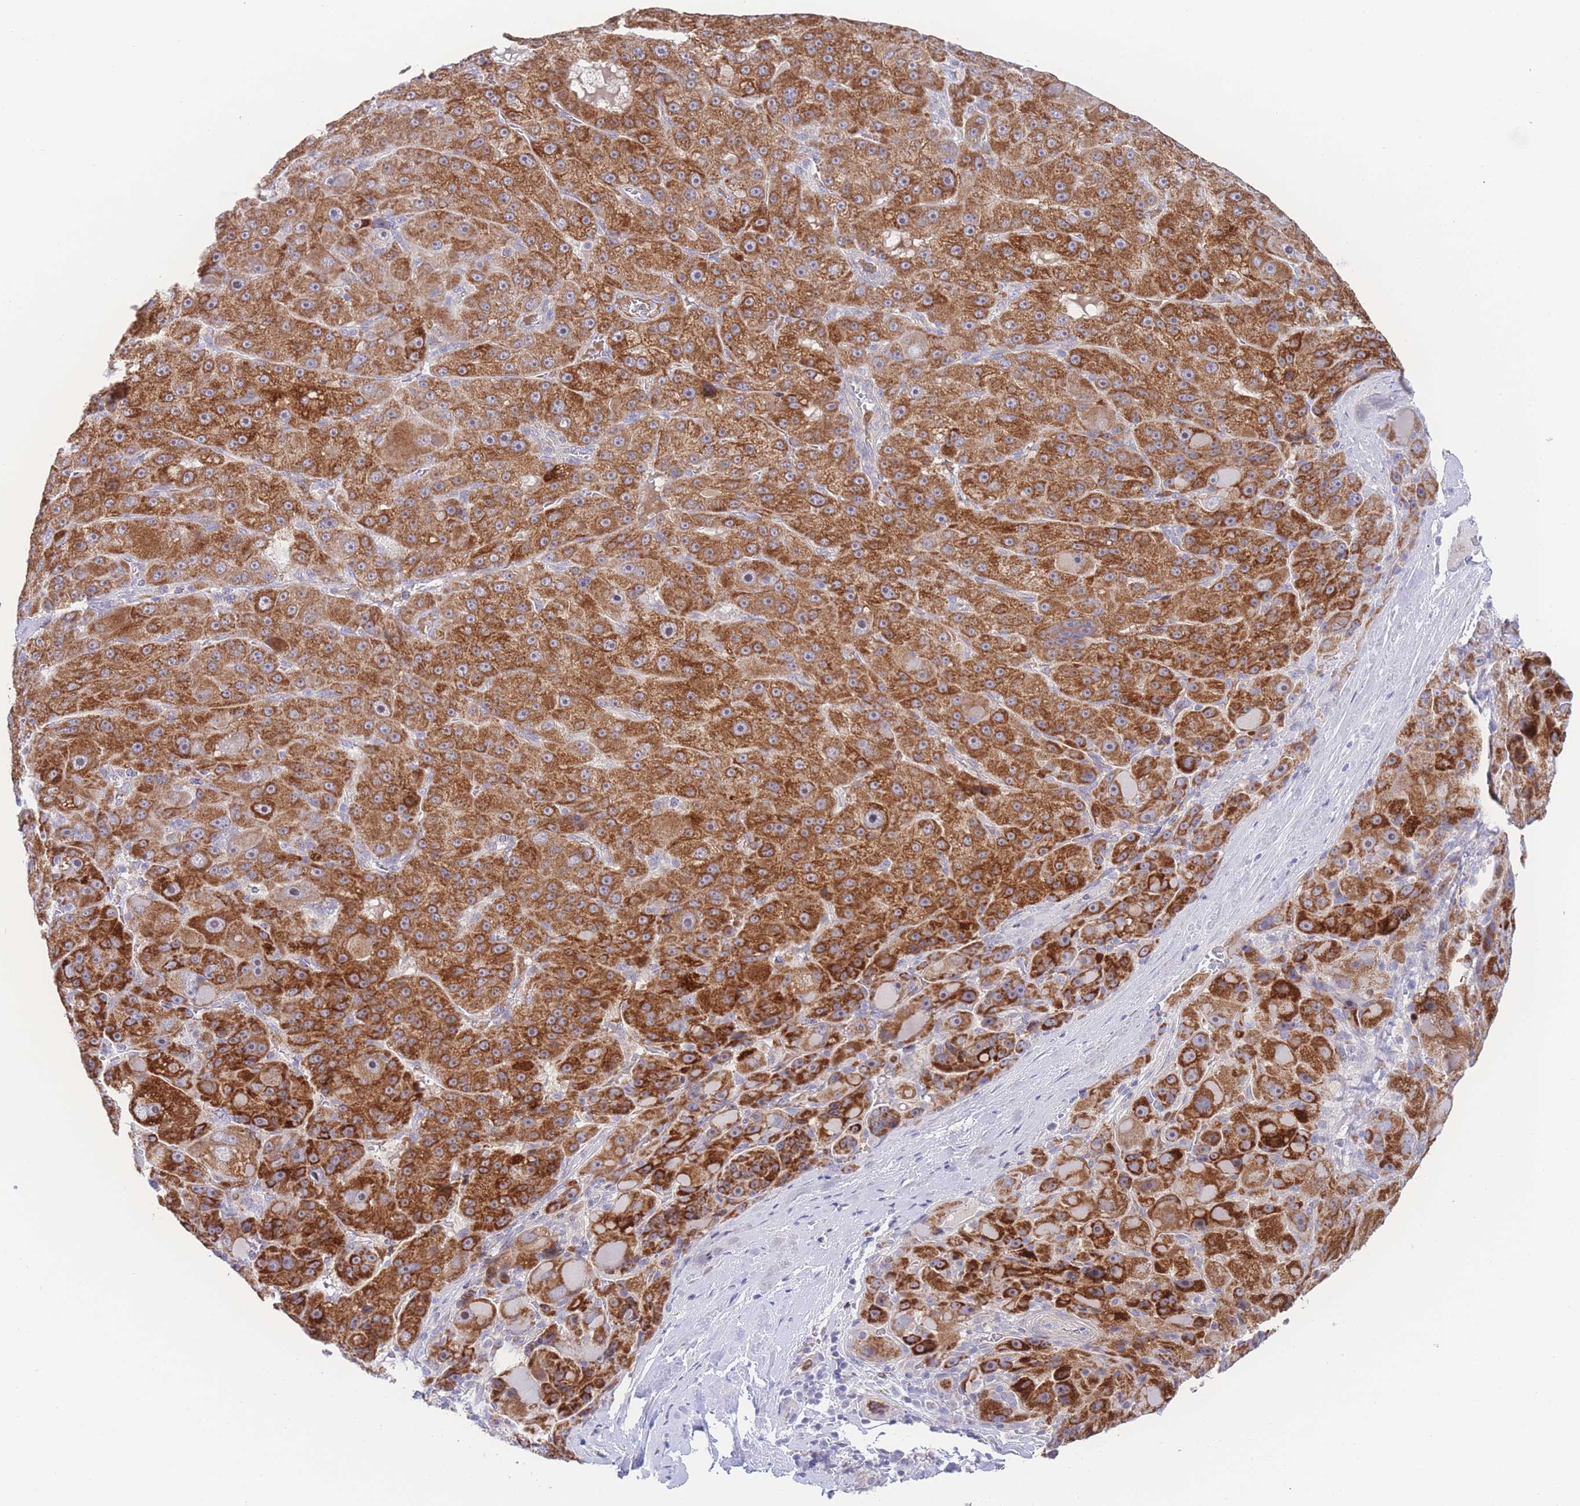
{"staining": {"intensity": "strong", "quantity": ">75%", "location": "cytoplasmic/membranous"}, "tissue": "liver cancer", "cell_type": "Tumor cells", "image_type": "cancer", "snomed": [{"axis": "morphology", "description": "Carcinoma, Hepatocellular, NOS"}, {"axis": "topography", "description": "Liver"}], "caption": "A brown stain labels strong cytoplasmic/membranous staining of a protein in human liver cancer tumor cells. The protein is stained brown, and the nuclei are stained in blue (DAB IHC with brightfield microscopy, high magnification).", "gene": "GPAM", "patient": {"sex": "male", "age": 76}}